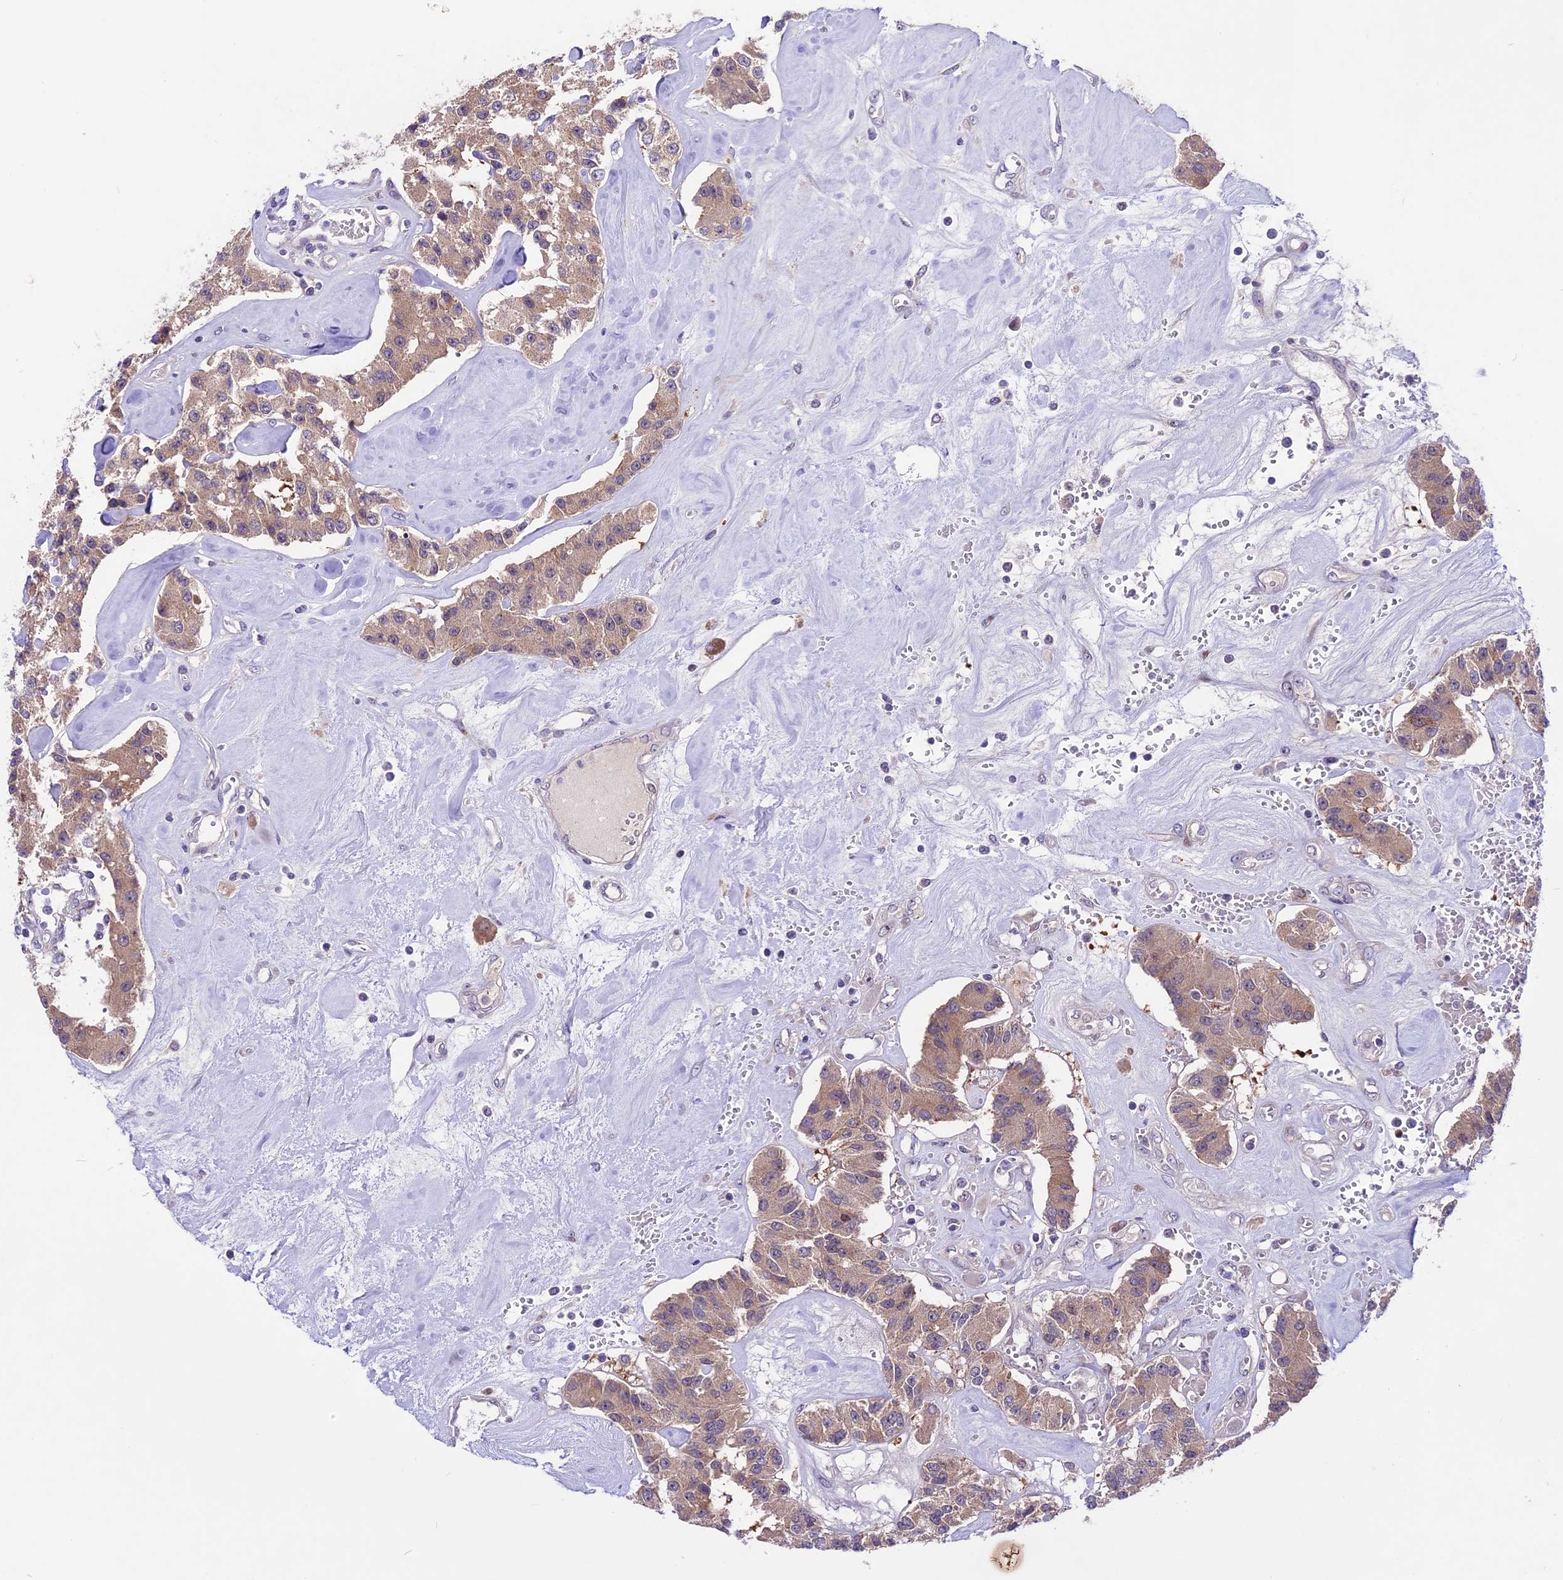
{"staining": {"intensity": "weak", "quantity": ">75%", "location": "cytoplasmic/membranous"}, "tissue": "carcinoid", "cell_type": "Tumor cells", "image_type": "cancer", "snomed": [{"axis": "morphology", "description": "Carcinoid, malignant, NOS"}, {"axis": "topography", "description": "Pancreas"}], "caption": "An IHC micrograph of neoplastic tissue is shown. Protein staining in brown labels weak cytoplasmic/membranous positivity in malignant carcinoid within tumor cells.", "gene": "XKR7", "patient": {"sex": "male", "age": 41}}